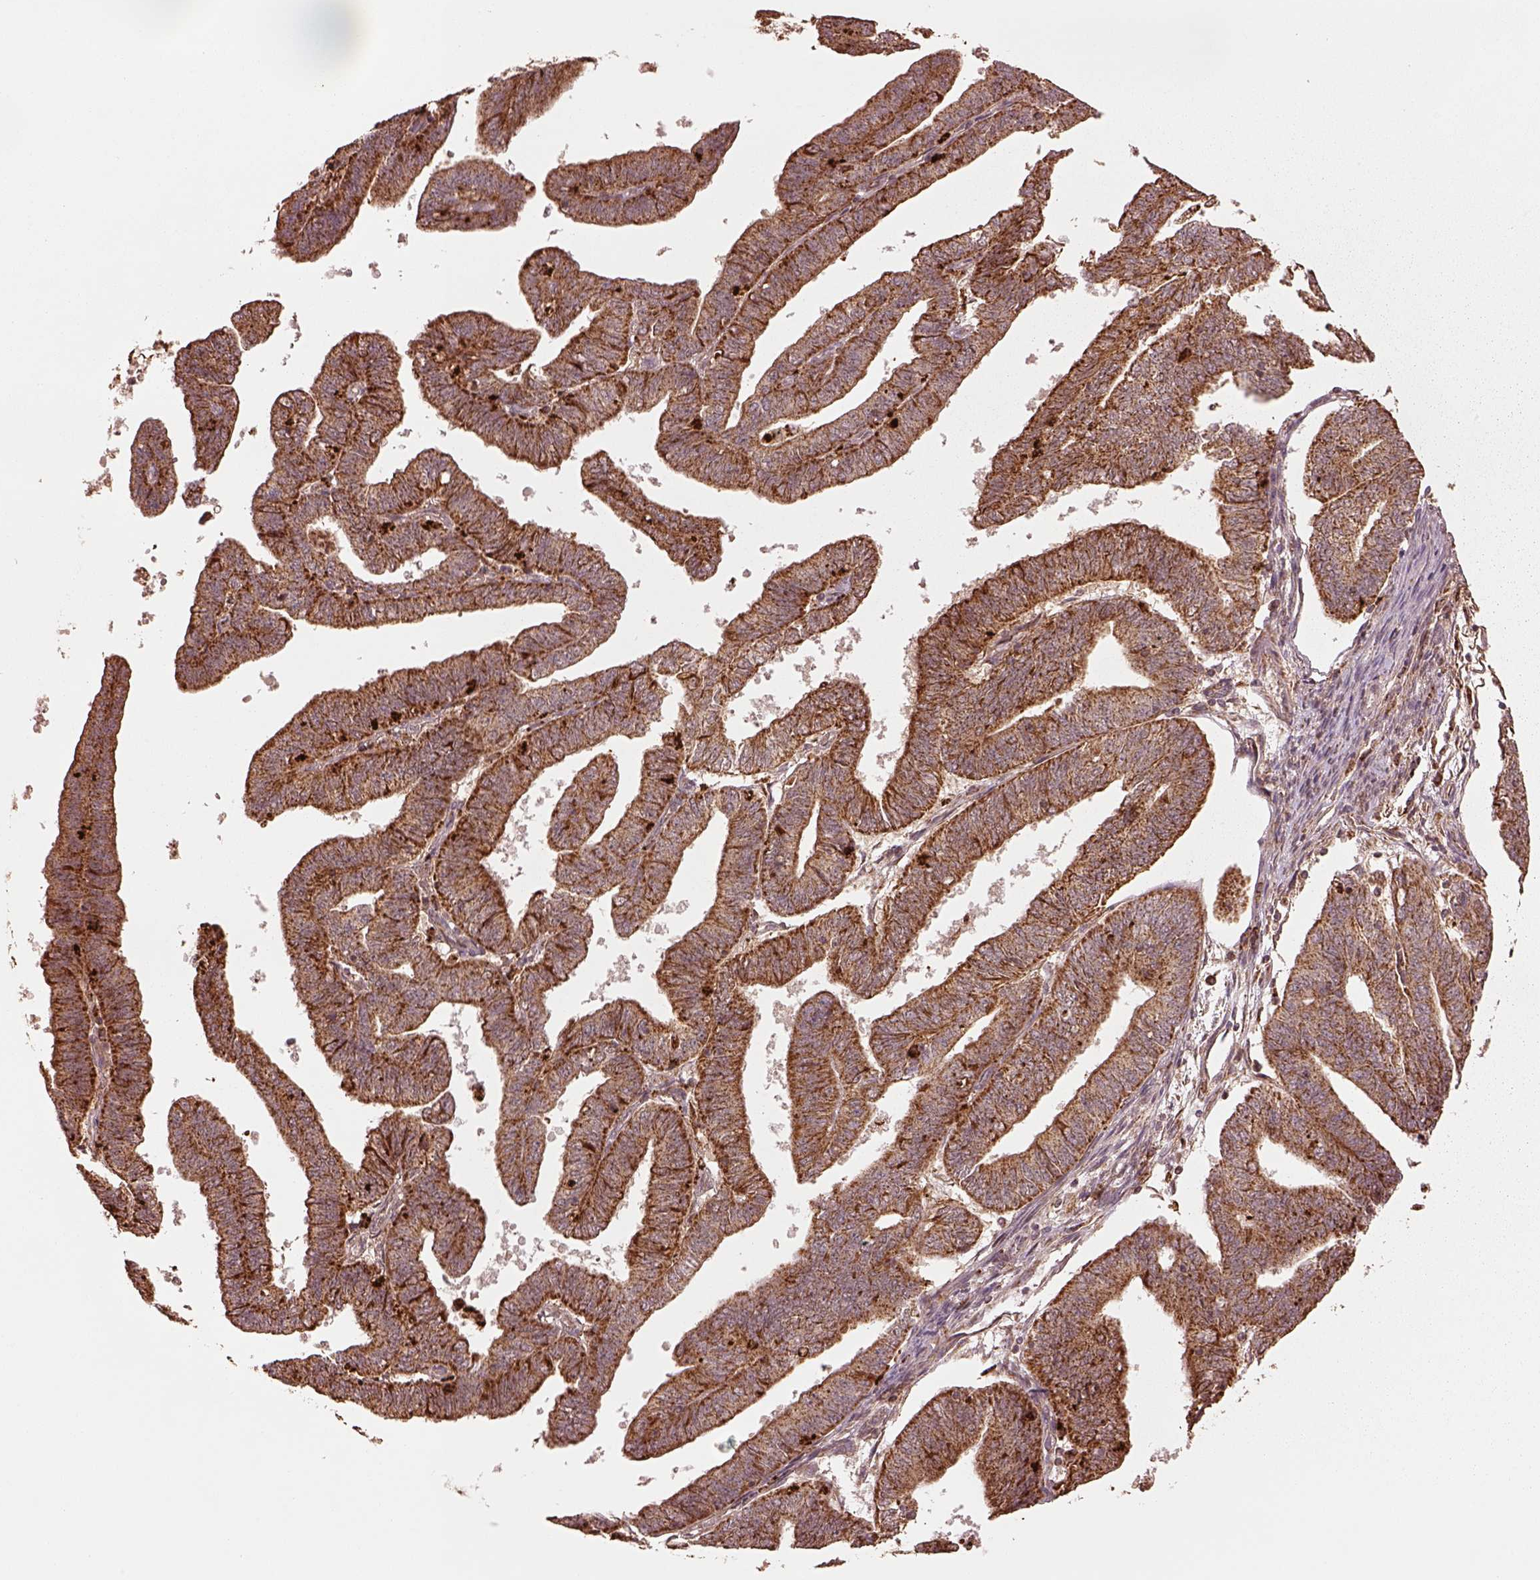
{"staining": {"intensity": "strong", "quantity": ">75%", "location": "cytoplasmic/membranous"}, "tissue": "endometrial cancer", "cell_type": "Tumor cells", "image_type": "cancer", "snomed": [{"axis": "morphology", "description": "Adenocarcinoma, NOS"}, {"axis": "topography", "description": "Endometrium"}], "caption": "Protein staining exhibits strong cytoplasmic/membranous staining in approximately >75% of tumor cells in endometrial cancer.", "gene": "SEL1L3", "patient": {"sex": "female", "age": 82}}